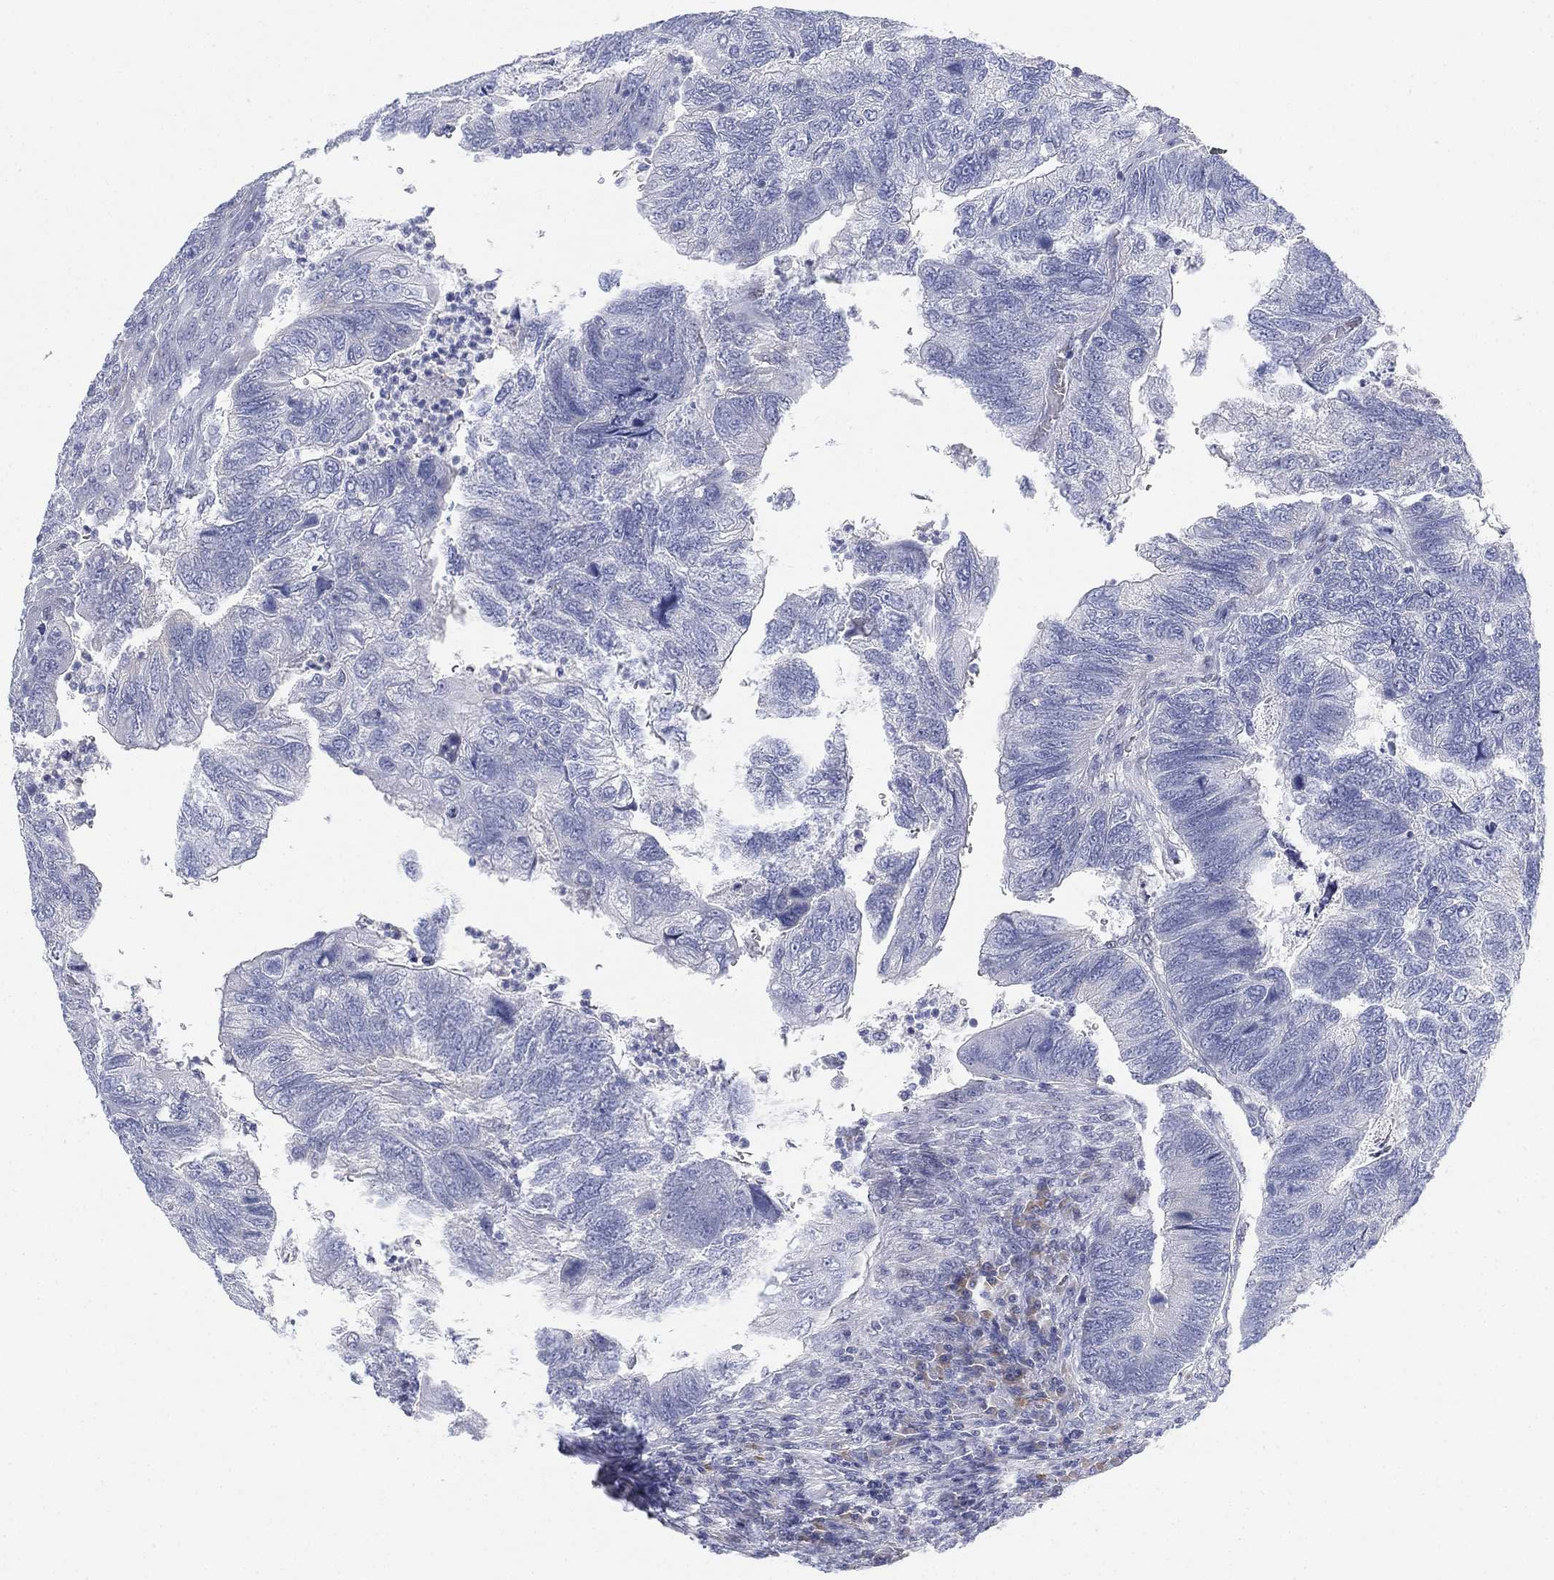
{"staining": {"intensity": "negative", "quantity": "none", "location": "none"}, "tissue": "colorectal cancer", "cell_type": "Tumor cells", "image_type": "cancer", "snomed": [{"axis": "morphology", "description": "Adenocarcinoma, NOS"}, {"axis": "topography", "description": "Colon"}], "caption": "DAB (3,3'-diaminobenzidine) immunohistochemical staining of human colorectal cancer (adenocarcinoma) shows no significant staining in tumor cells.", "gene": "GCNA", "patient": {"sex": "female", "age": 67}}